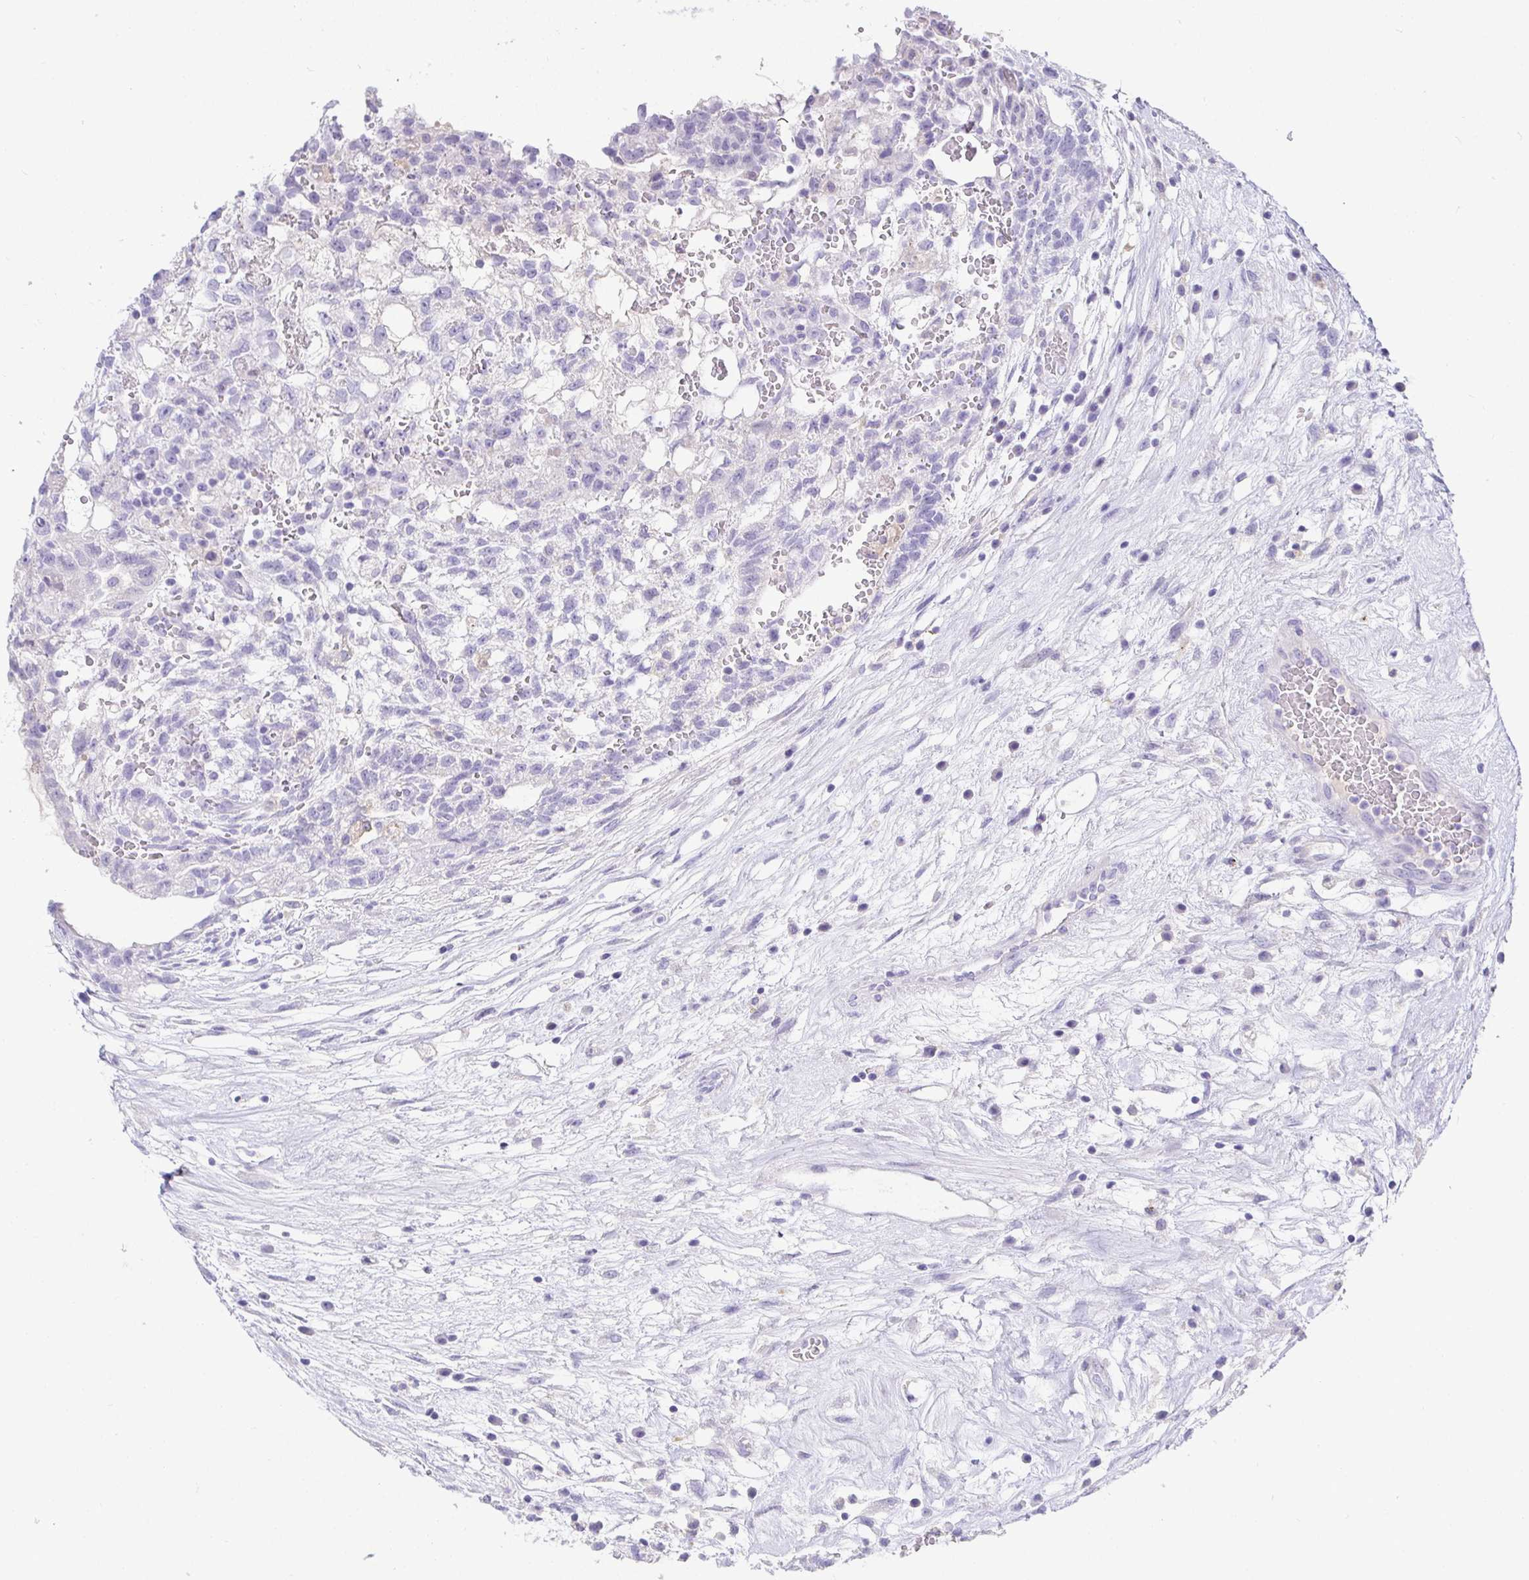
{"staining": {"intensity": "negative", "quantity": "none", "location": "none"}, "tissue": "testis cancer", "cell_type": "Tumor cells", "image_type": "cancer", "snomed": [{"axis": "morphology", "description": "Normal tissue, NOS"}, {"axis": "morphology", "description": "Carcinoma, Embryonal, NOS"}, {"axis": "topography", "description": "Testis"}], "caption": "Image shows no protein expression in tumor cells of testis cancer (embryonal carcinoma) tissue. The staining is performed using DAB brown chromogen with nuclei counter-stained in using hematoxylin.", "gene": "TMEM241", "patient": {"sex": "male", "age": 32}}